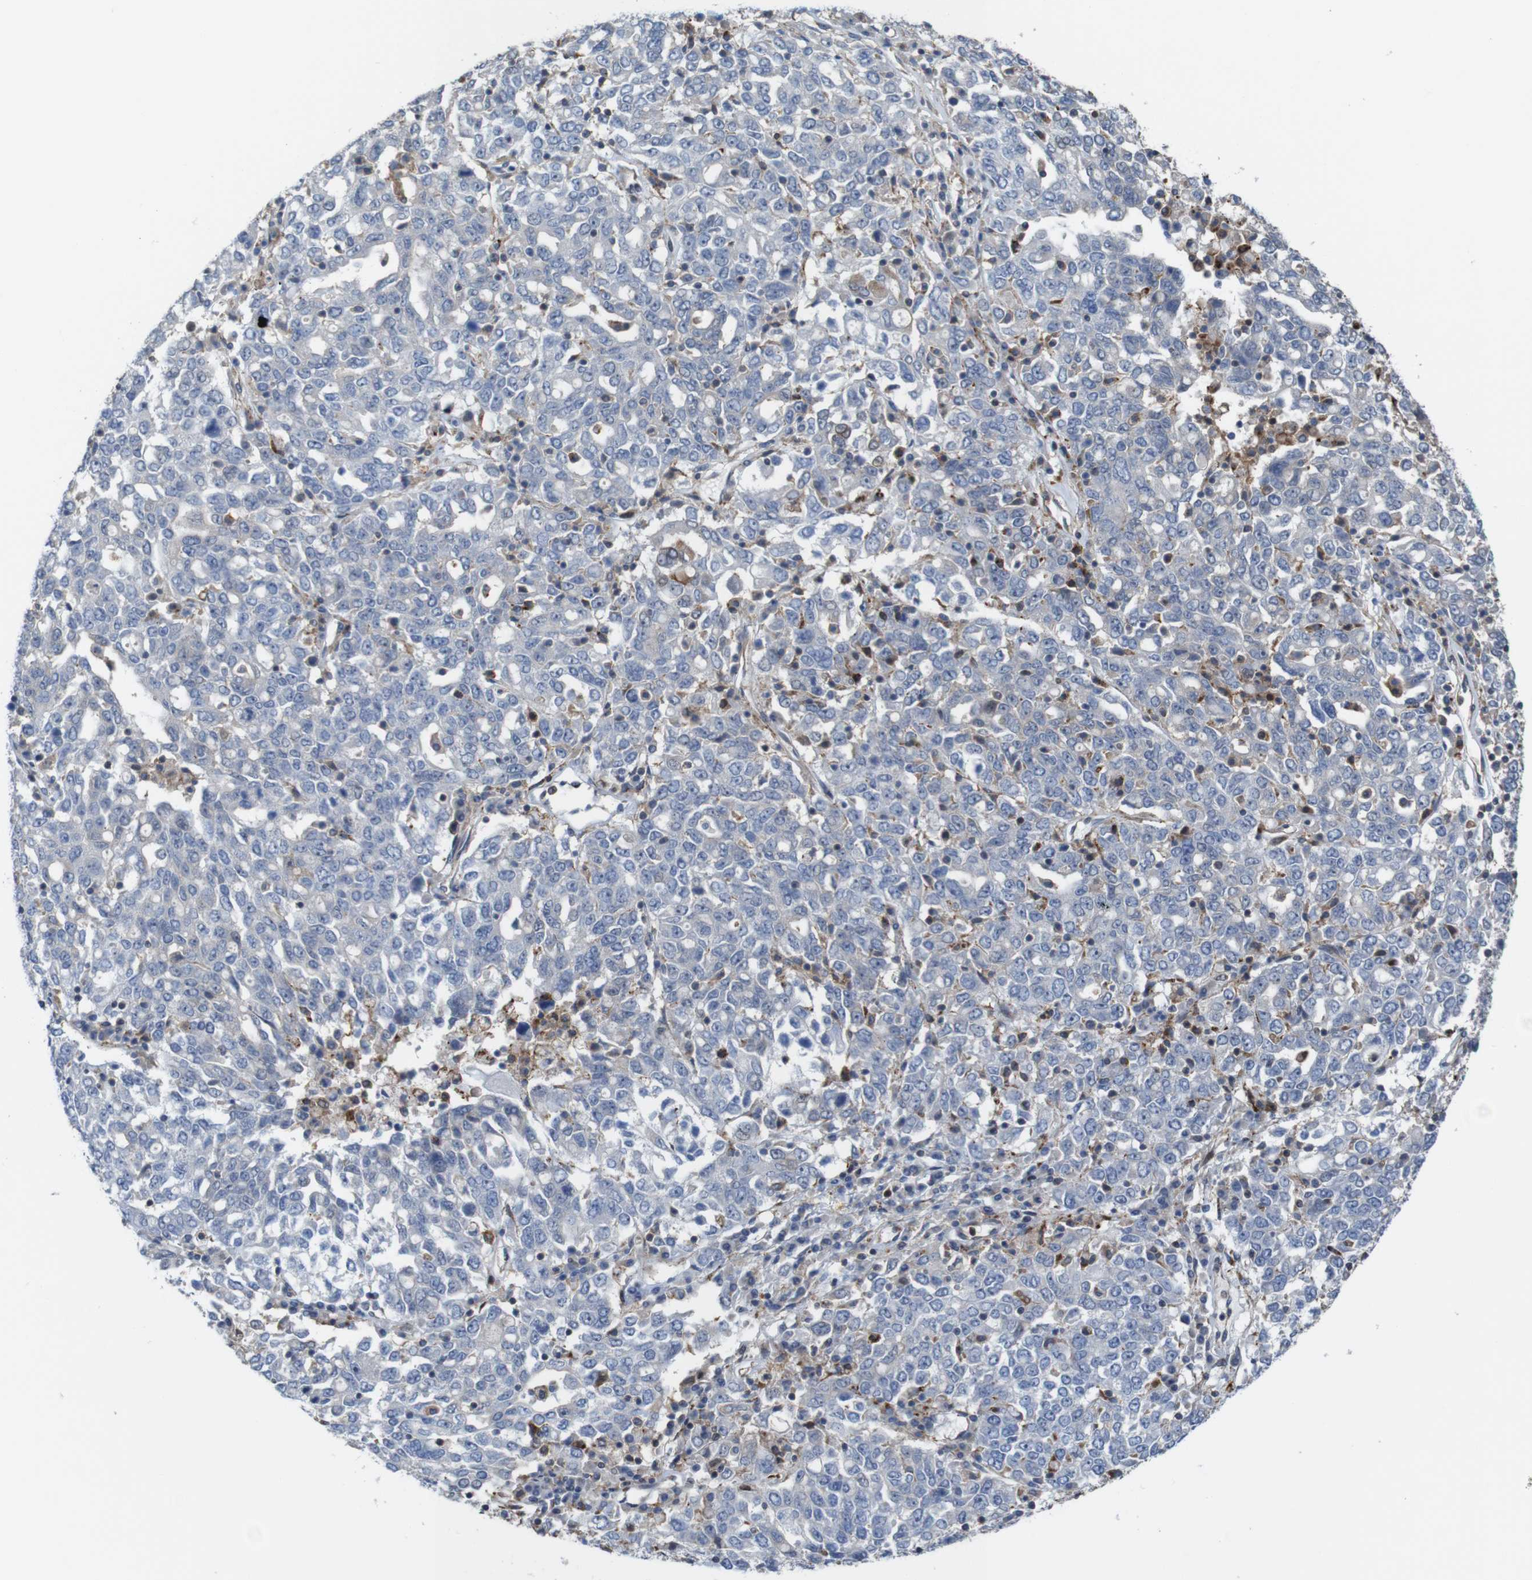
{"staining": {"intensity": "strong", "quantity": "<25%", "location": "cytoplasmic/membranous"}, "tissue": "ovarian cancer", "cell_type": "Tumor cells", "image_type": "cancer", "snomed": [{"axis": "morphology", "description": "Carcinoma, endometroid"}, {"axis": "topography", "description": "Ovary"}], "caption": "Ovarian cancer (endometroid carcinoma) stained for a protein demonstrates strong cytoplasmic/membranous positivity in tumor cells.", "gene": "PCOLCE2", "patient": {"sex": "female", "age": 62}}